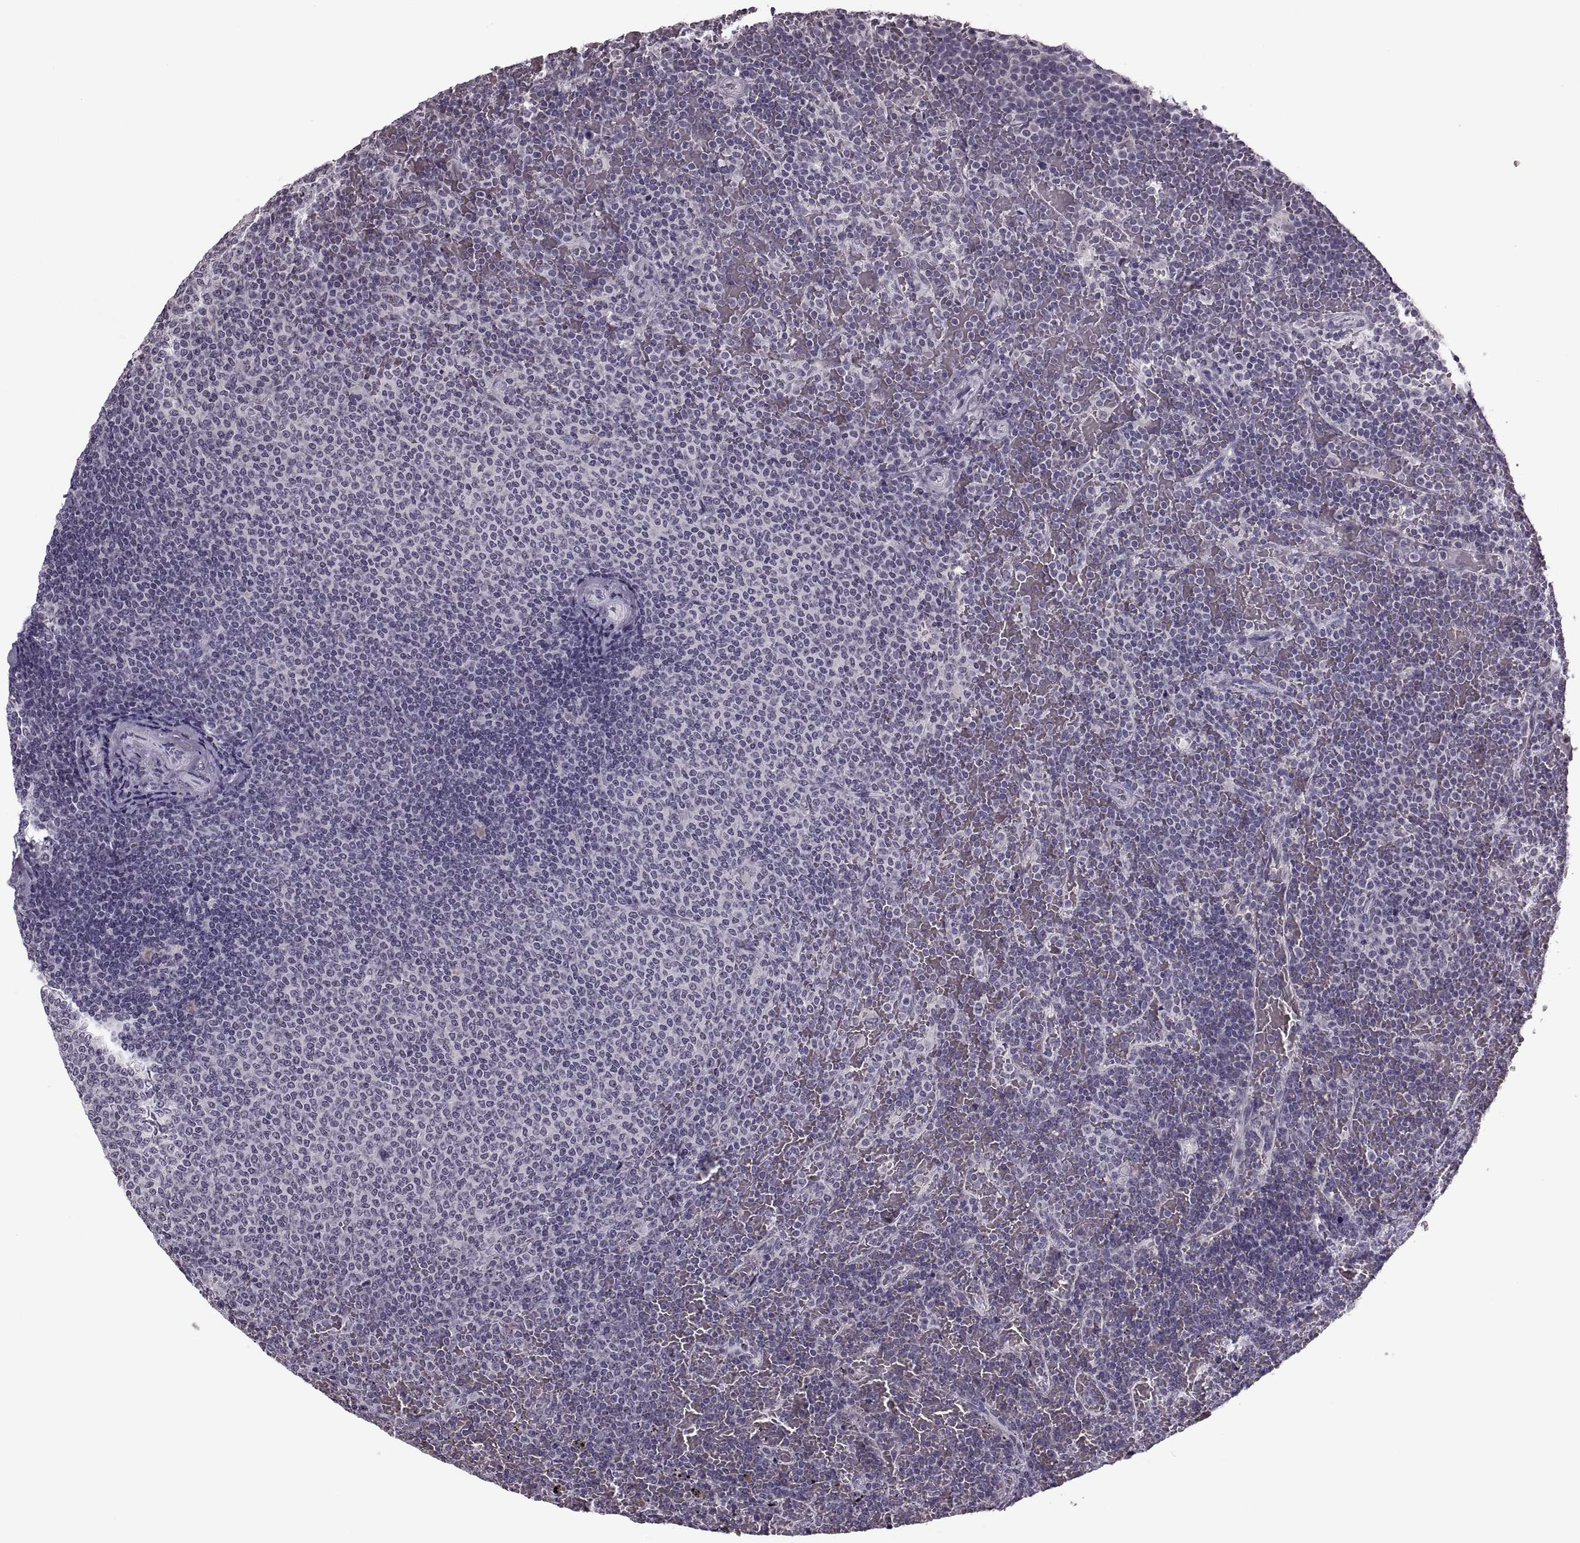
{"staining": {"intensity": "negative", "quantity": "none", "location": "none"}, "tissue": "lymphoma", "cell_type": "Tumor cells", "image_type": "cancer", "snomed": [{"axis": "morphology", "description": "Malignant lymphoma, non-Hodgkin's type, Low grade"}, {"axis": "topography", "description": "Spleen"}], "caption": "An image of human lymphoma is negative for staining in tumor cells.", "gene": "PAGE5", "patient": {"sex": "female", "age": 77}}